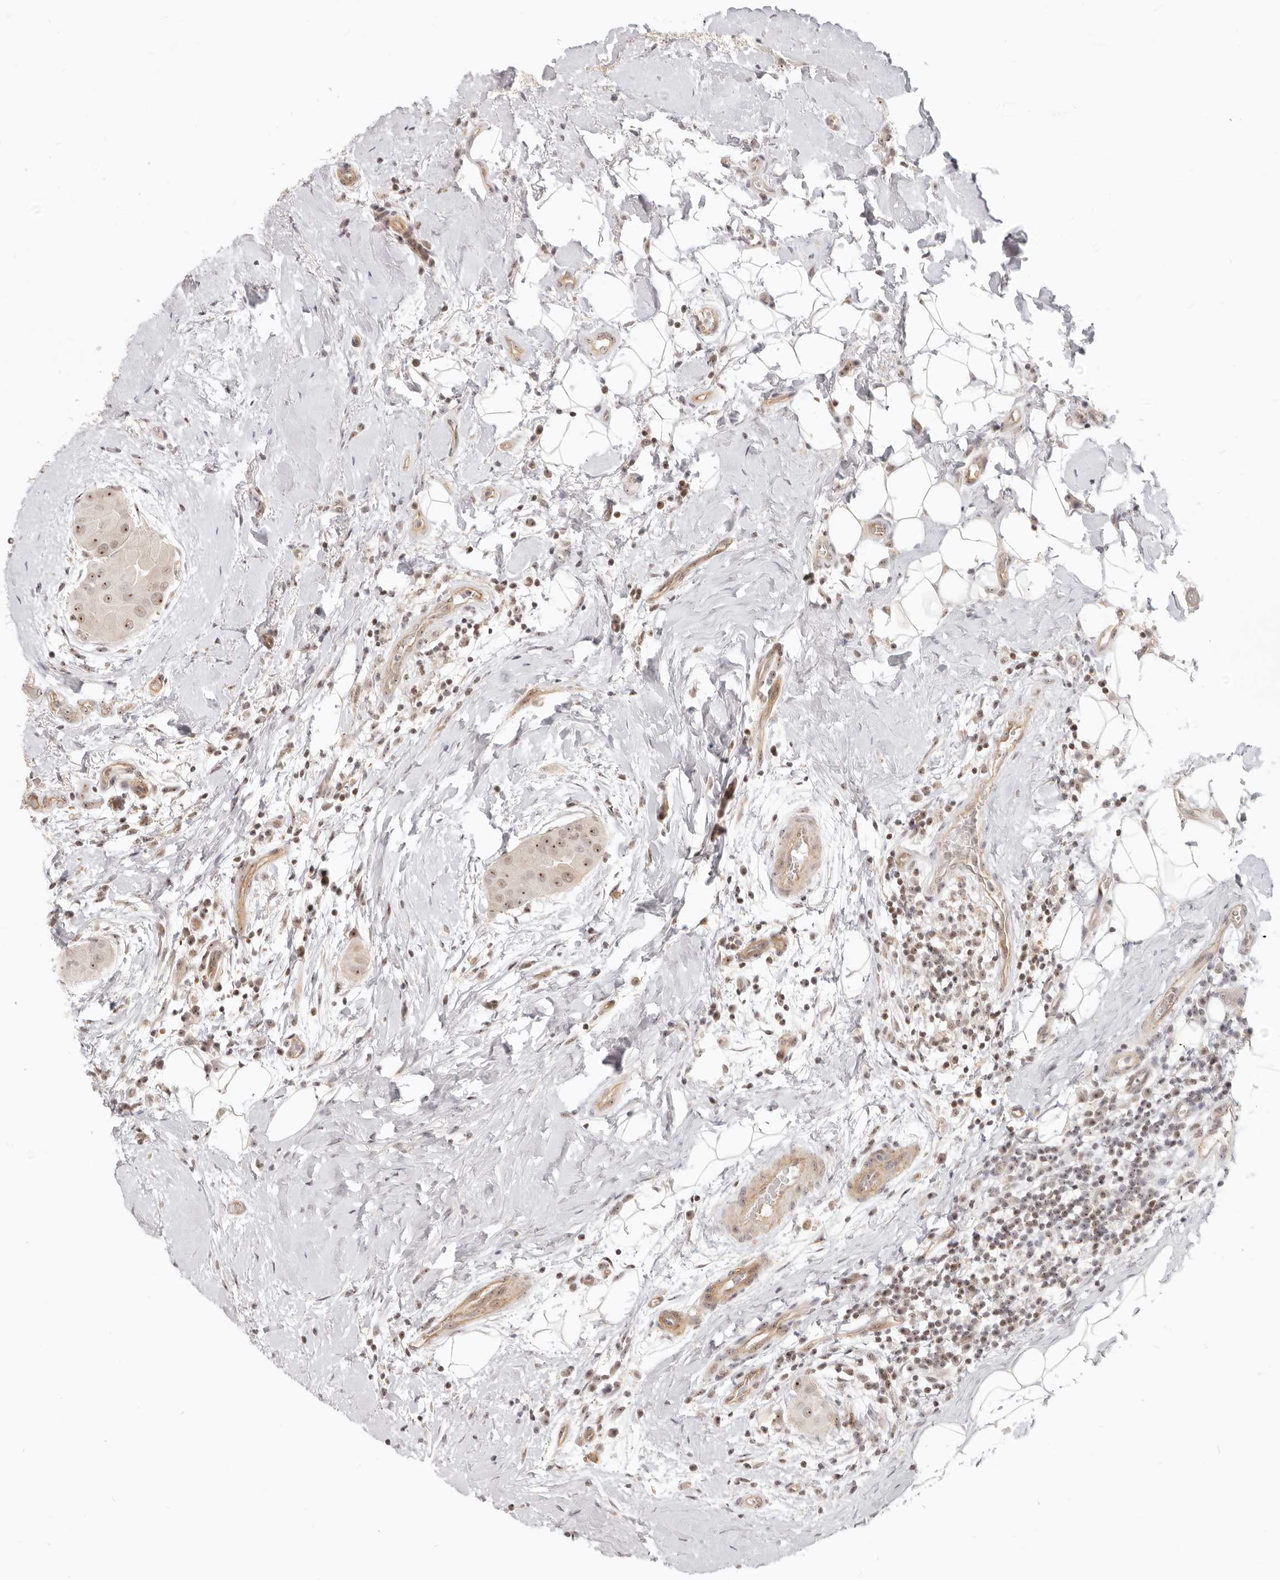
{"staining": {"intensity": "moderate", "quantity": ">75%", "location": "nuclear"}, "tissue": "thyroid cancer", "cell_type": "Tumor cells", "image_type": "cancer", "snomed": [{"axis": "morphology", "description": "Papillary adenocarcinoma, NOS"}, {"axis": "topography", "description": "Thyroid gland"}], "caption": "This is an image of IHC staining of thyroid cancer (papillary adenocarcinoma), which shows moderate positivity in the nuclear of tumor cells.", "gene": "BAP1", "patient": {"sex": "male", "age": 33}}